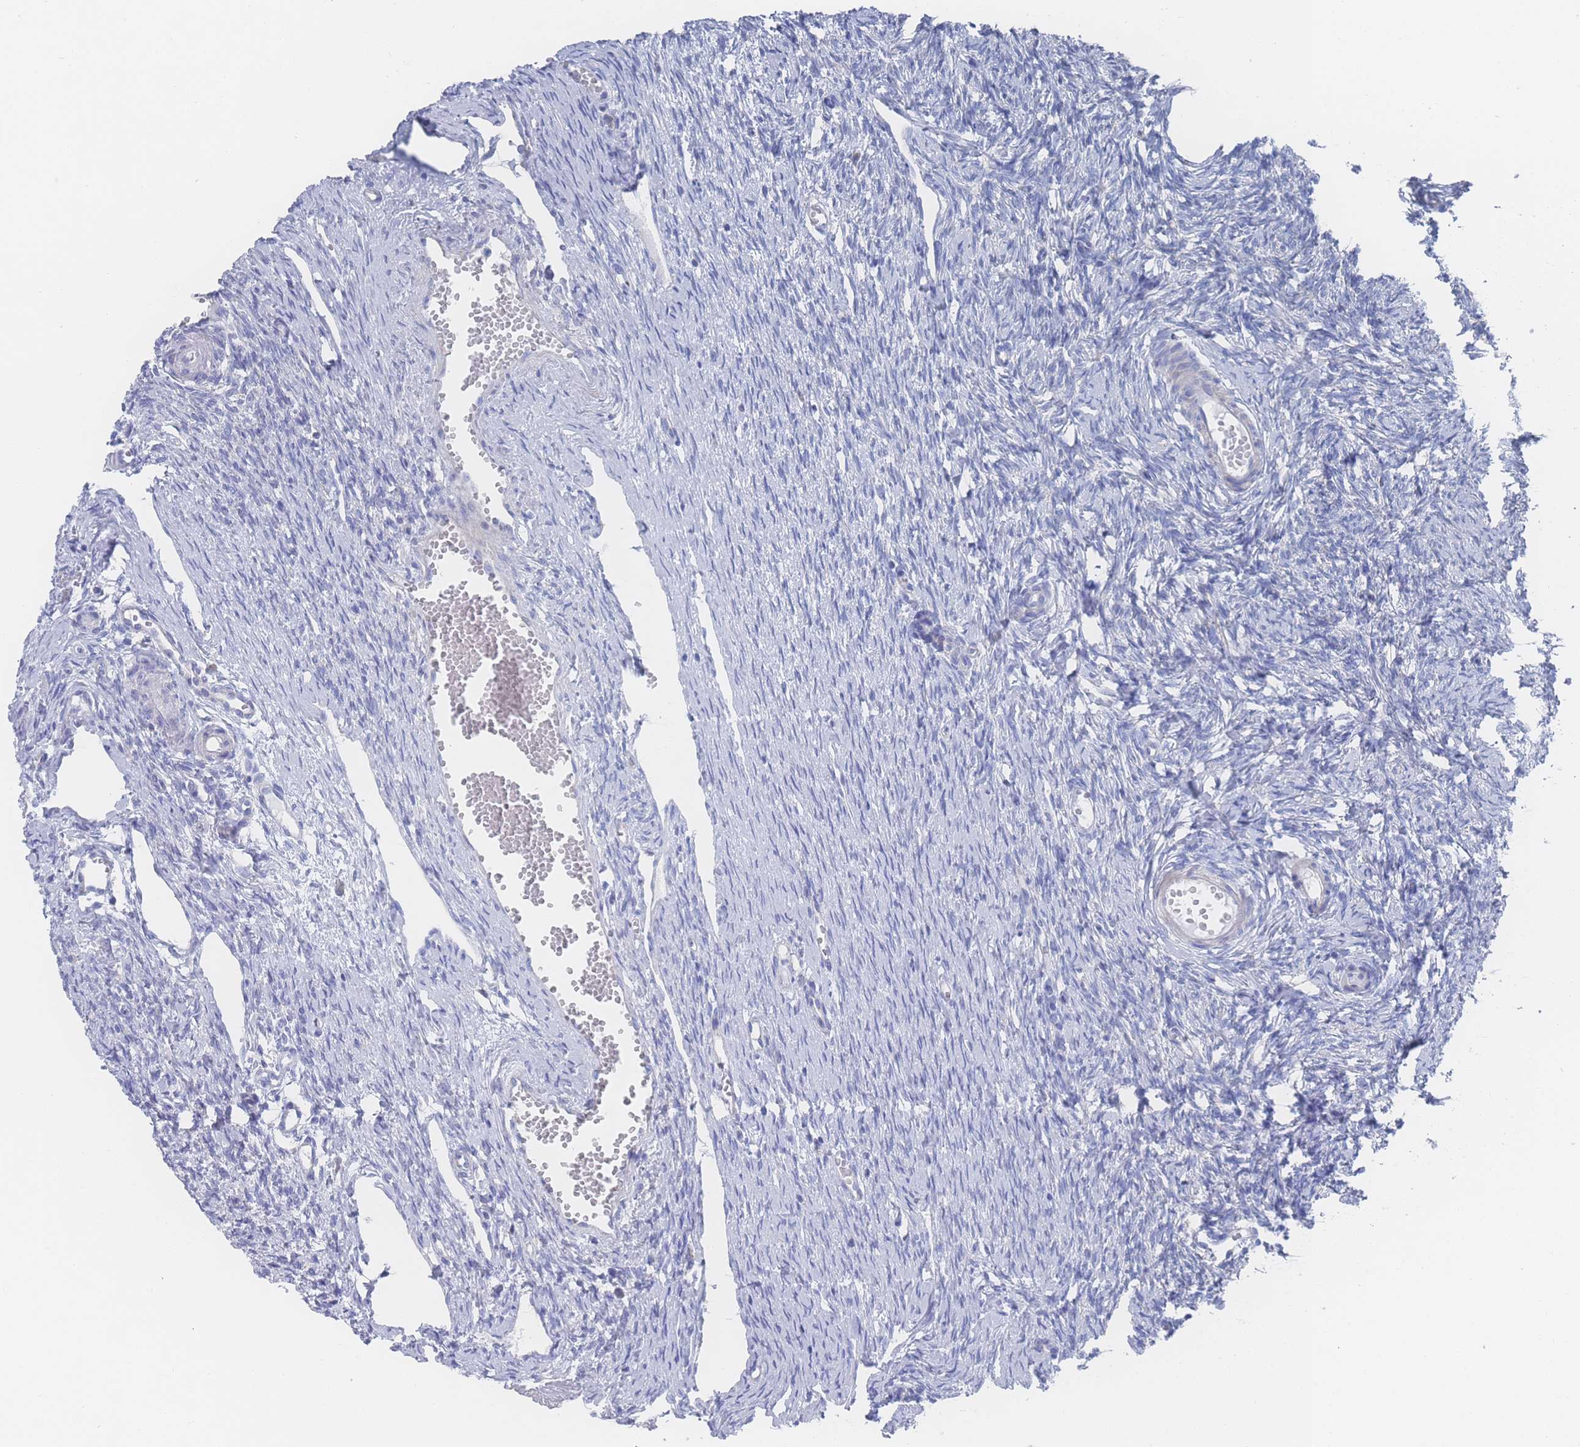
{"staining": {"intensity": "negative", "quantity": "none", "location": "none"}, "tissue": "ovary", "cell_type": "Ovarian stroma cells", "image_type": "normal", "snomed": [{"axis": "morphology", "description": "Normal tissue, NOS"}, {"axis": "topography", "description": "Ovary"}], "caption": "Immunohistochemistry (IHC) histopathology image of benign ovary stained for a protein (brown), which demonstrates no expression in ovarian stroma cells. The staining is performed using DAB brown chromogen with nuclei counter-stained in using hematoxylin.", "gene": "SNPH", "patient": {"sex": "female", "age": 51}}